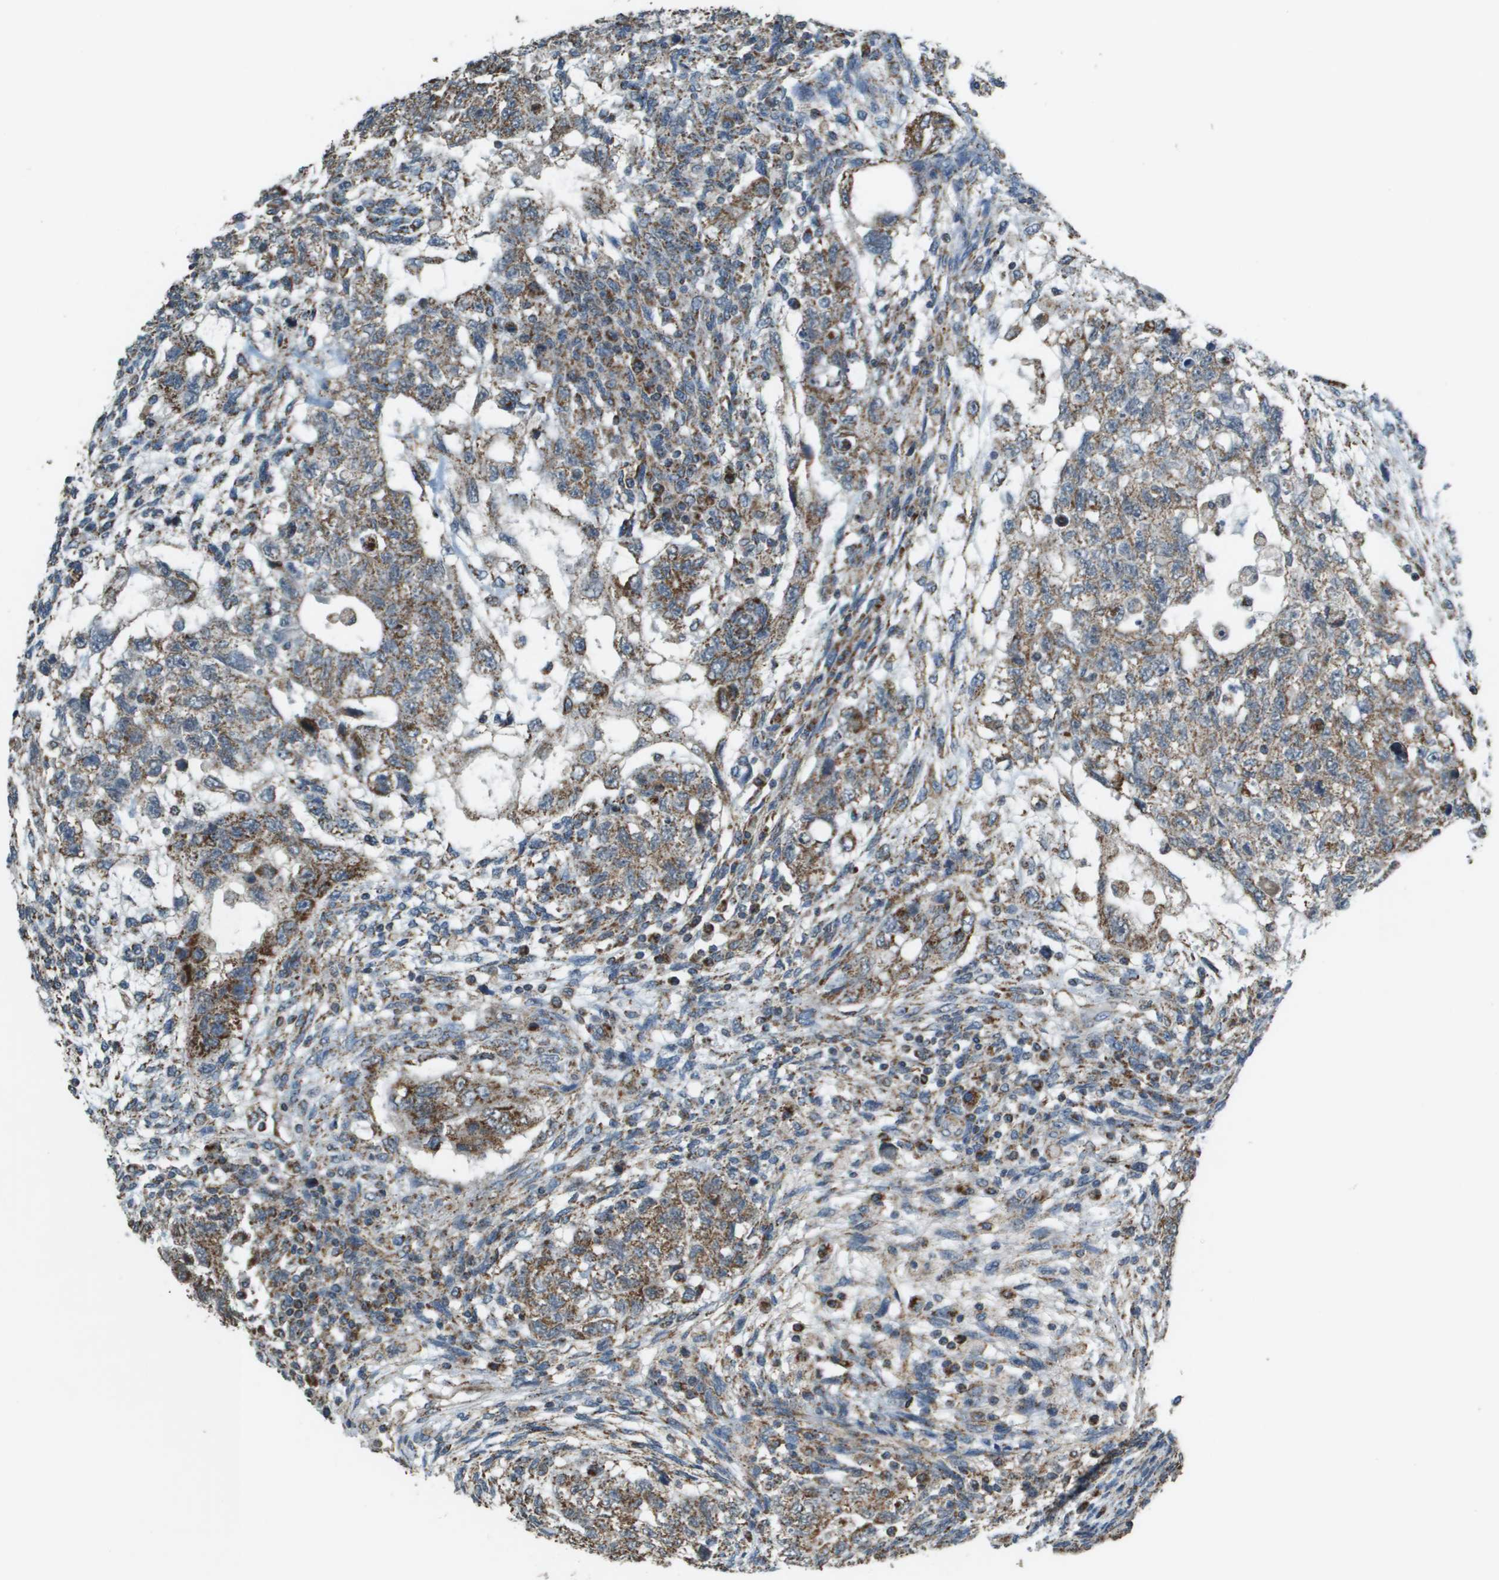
{"staining": {"intensity": "moderate", "quantity": ">75%", "location": "cytoplasmic/membranous"}, "tissue": "testis cancer", "cell_type": "Tumor cells", "image_type": "cancer", "snomed": [{"axis": "morphology", "description": "Normal tissue, NOS"}, {"axis": "morphology", "description": "Carcinoma, Embryonal, NOS"}, {"axis": "topography", "description": "Testis"}], "caption": "Protein expression analysis of human testis cancer reveals moderate cytoplasmic/membranous expression in about >75% of tumor cells.", "gene": "FH", "patient": {"sex": "male", "age": 36}}